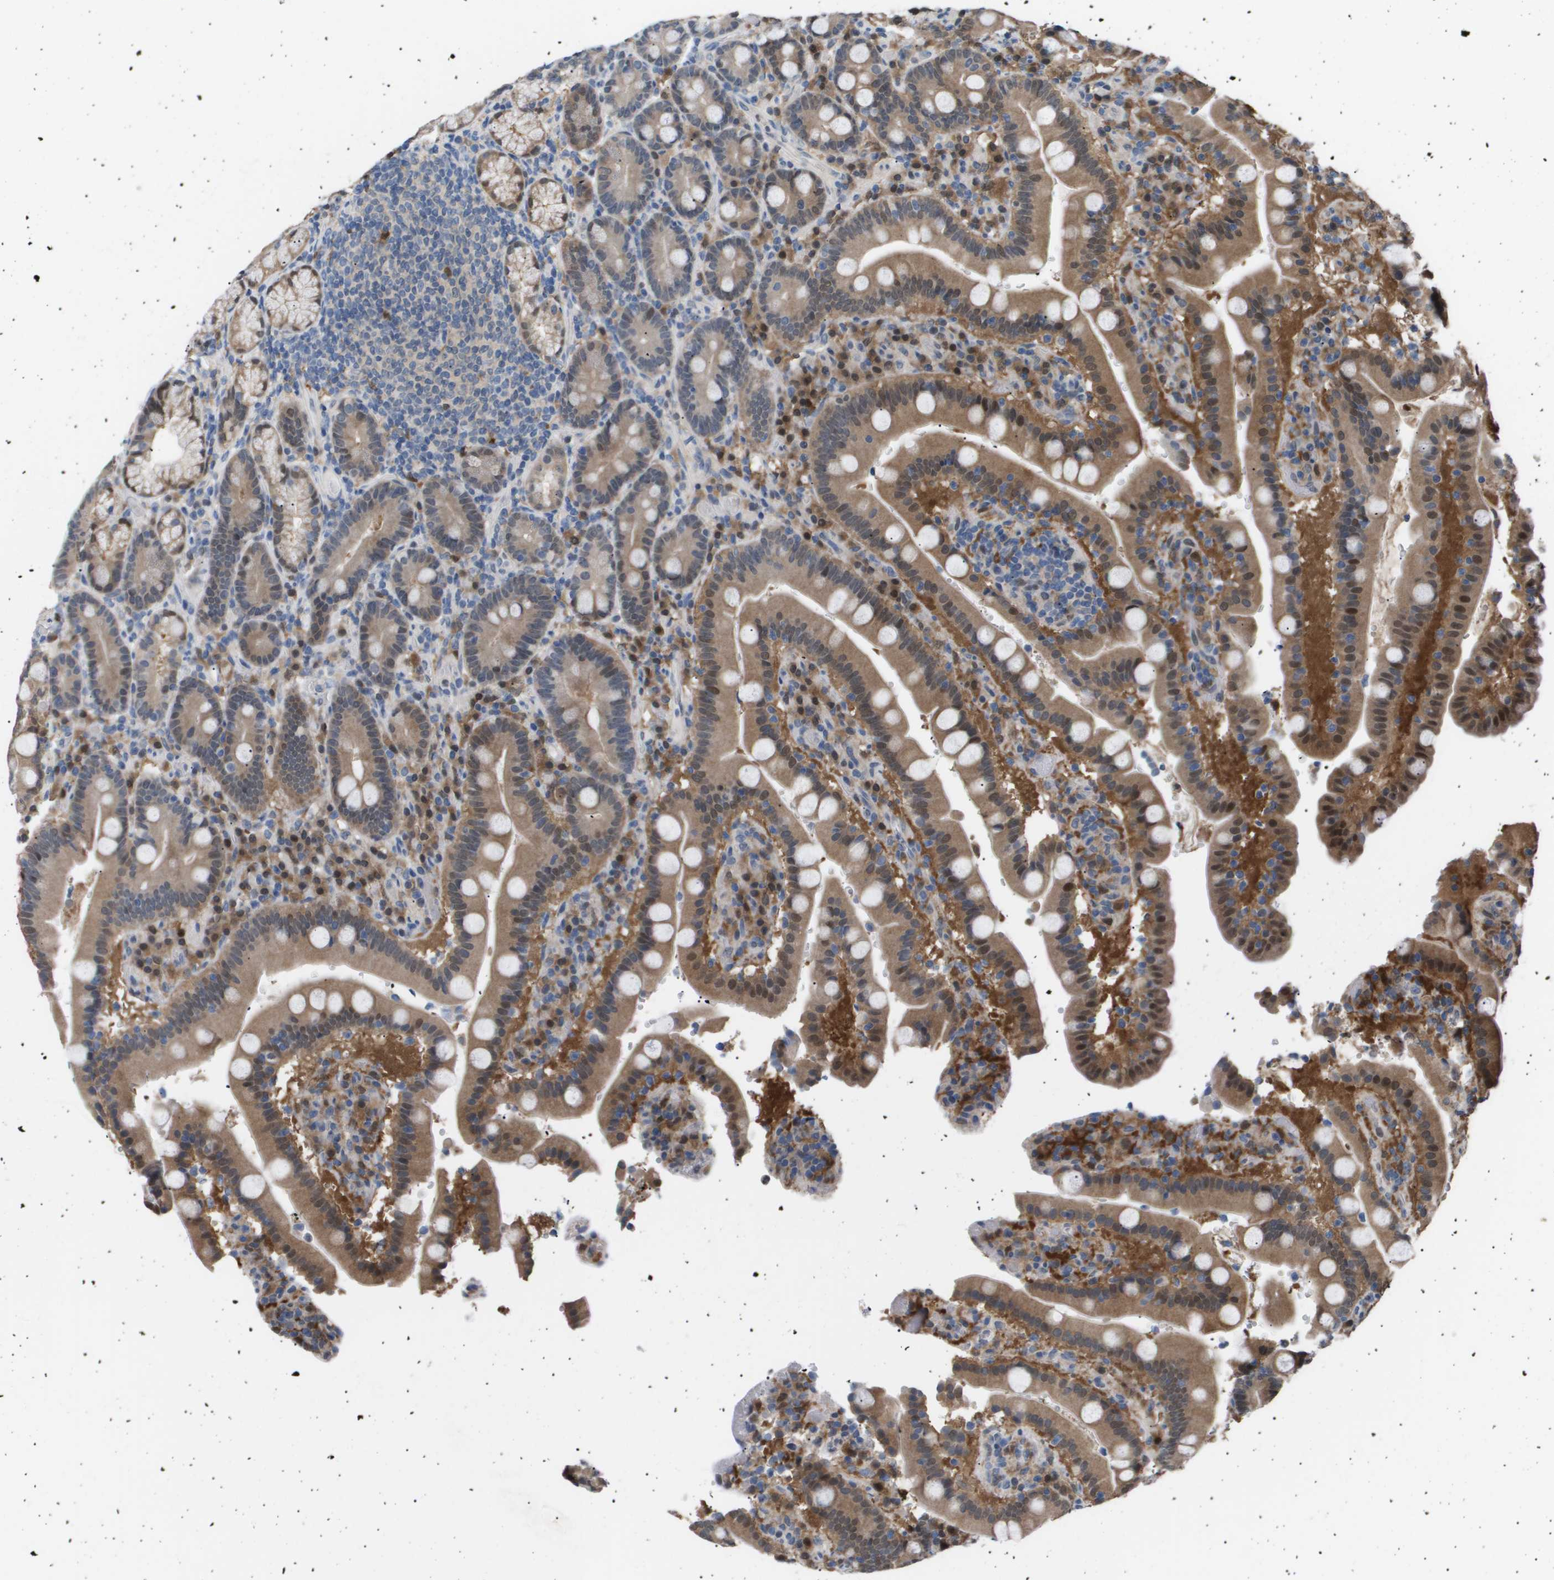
{"staining": {"intensity": "moderate", "quantity": "25%-75%", "location": "cytoplasmic/membranous,nuclear"}, "tissue": "duodenum", "cell_type": "Glandular cells", "image_type": "normal", "snomed": [{"axis": "morphology", "description": "Normal tissue, NOS"}, {"axis": "topography", "description": "Small intestine, NOS"}], "caption": "High-magnification brightfield microscopy of benign duodenum stained with DAB (brown) and counterstained with hematoxylin (blue). glandular cells exhibit moderate cytoplasmic/membranous,nuclear expression is present in about25%-75% of cells.", "gene": "AKR1A1", "patient": {"sex": "female", "age": 71}}